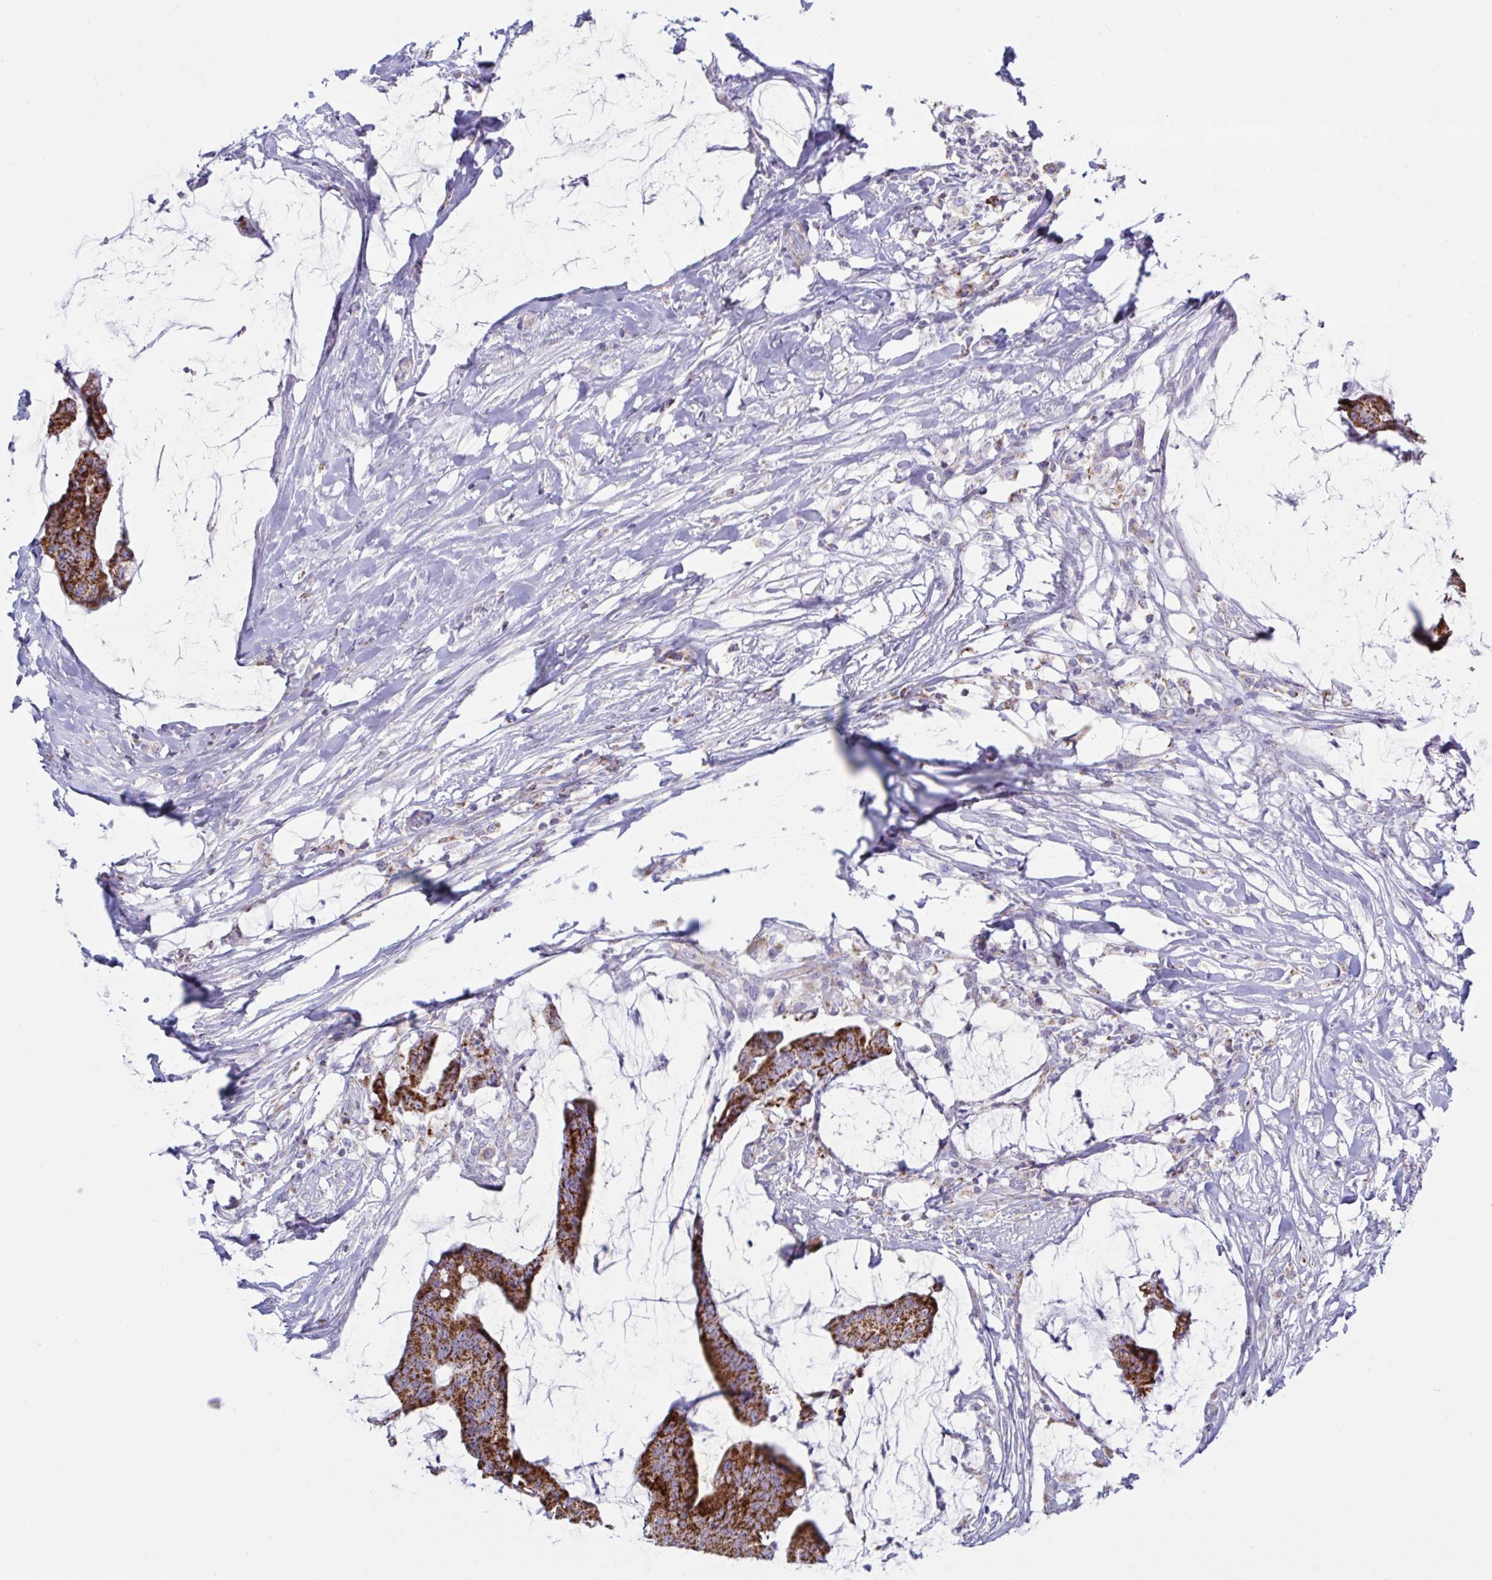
{"staining": {"intensity": "strong", "quantity": ">75%", "location": "cytoplasmic/membranous"}, "tissue": "colorectal cancer", "cell_type": "Tumor cells", "image_type": "cancer", "snomed": [{"axis": "morphology", "description": "Adenocarcinoma, NOS"}, {"axis": "topography", "description": "Colon"}], "caption": "This photomicrograph reveals IHC staining of colorectal cancer, with high strong cytoplasmic/membranous staining in about >75% of tumor cells.", "gene": "HSPE1", "patient": {"sex": "male", "age": 62}}